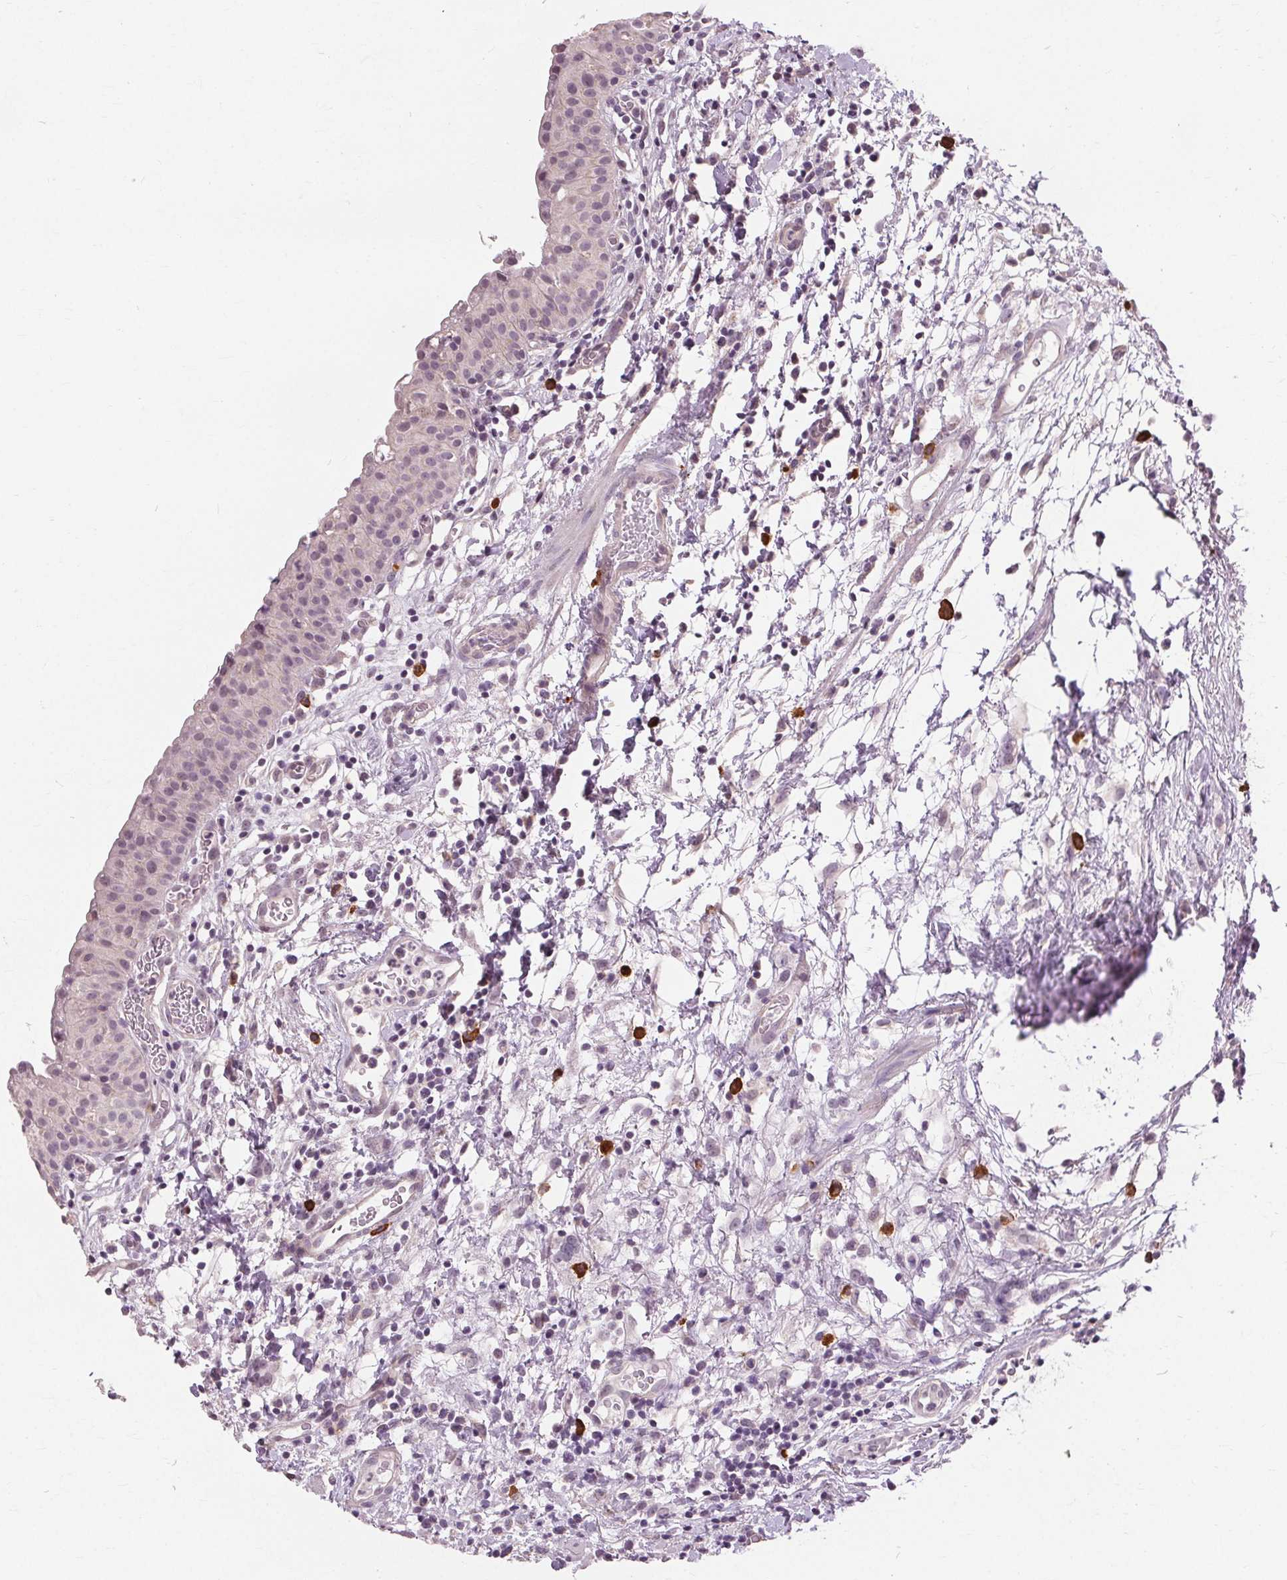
{"staining": {"intensity": "negative", "quantity": "none", "location": "none"}, "tissue": "urinary bladder", "cell_type": "Urothelial cells", "image_type": "normal", "snomed": [{"axis": "morphology", "description": "Normal tissue, NOS"}, {"axis": "morphology", "description": "Inflammation, NOS"}, {"axis": "topography", "description": "Urinary bladder"}], "caption": "Normal urinary bladder was stained to show a protein in brown. There is no significant expression in urothelial cells.", "gene": "SIGLEC6", "patient": {"sex": "male", "age": 57}}